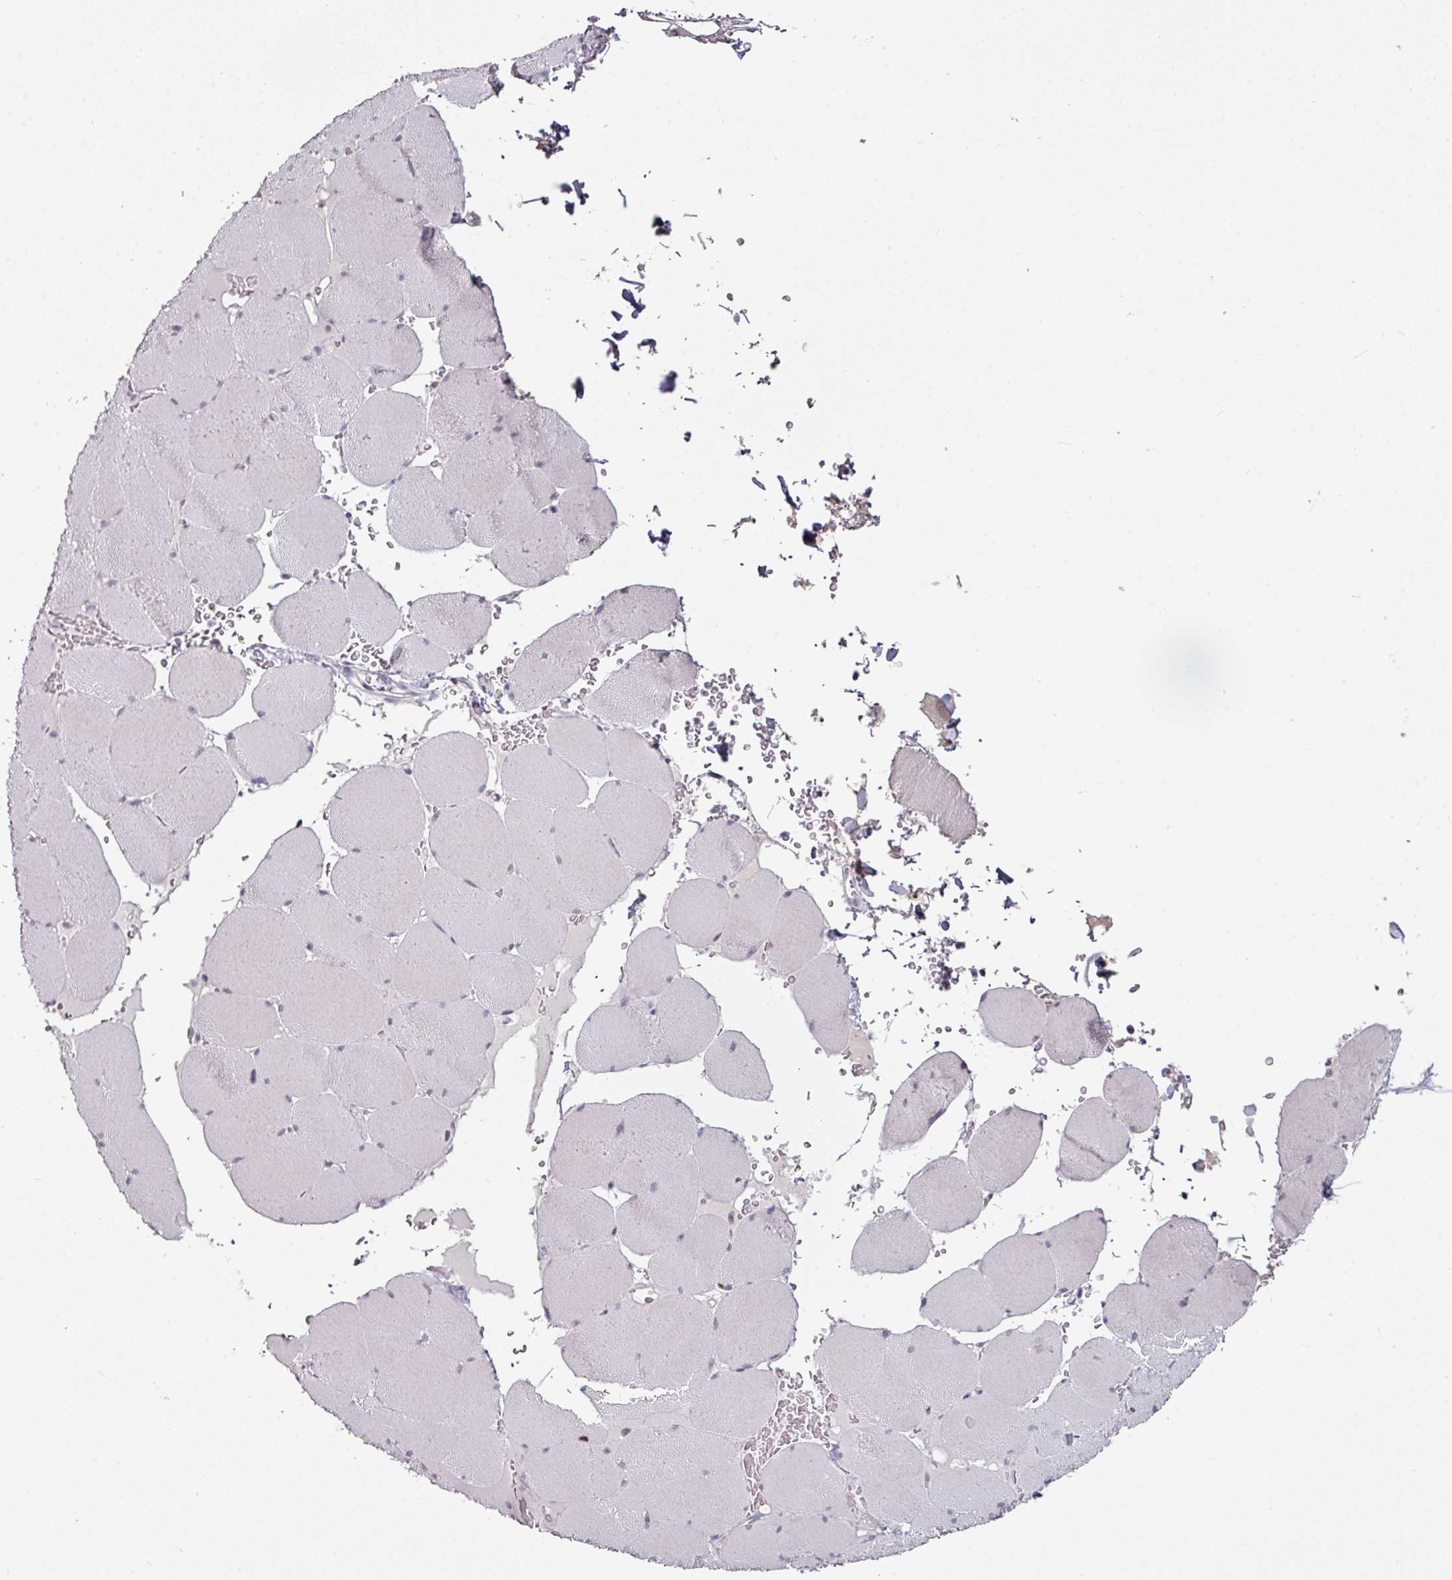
{"staining": {"intensity": "negative", "quantity": "none", "location": "none"}, "tissue": "skeletal muscle", "cell_type": "Myocytes", "image_type": "normal", "snomed": [{"axis": "morphology", "description": "Normal tissue, NOS"}, {"axis": "topography", "description": "Skeletal muscle"}, {"axis": "topography", "description": "Head-Neck"}], "caption": "This photomicrograph is of normal skeletal muscle stained with immunohistochemistry (IHC) to label a protein in brown with the nuclei are counter-stained blue. There is no expression in myocytes.", "gene": "ELK1", "patient": {"sex": "male", "age": 66}}